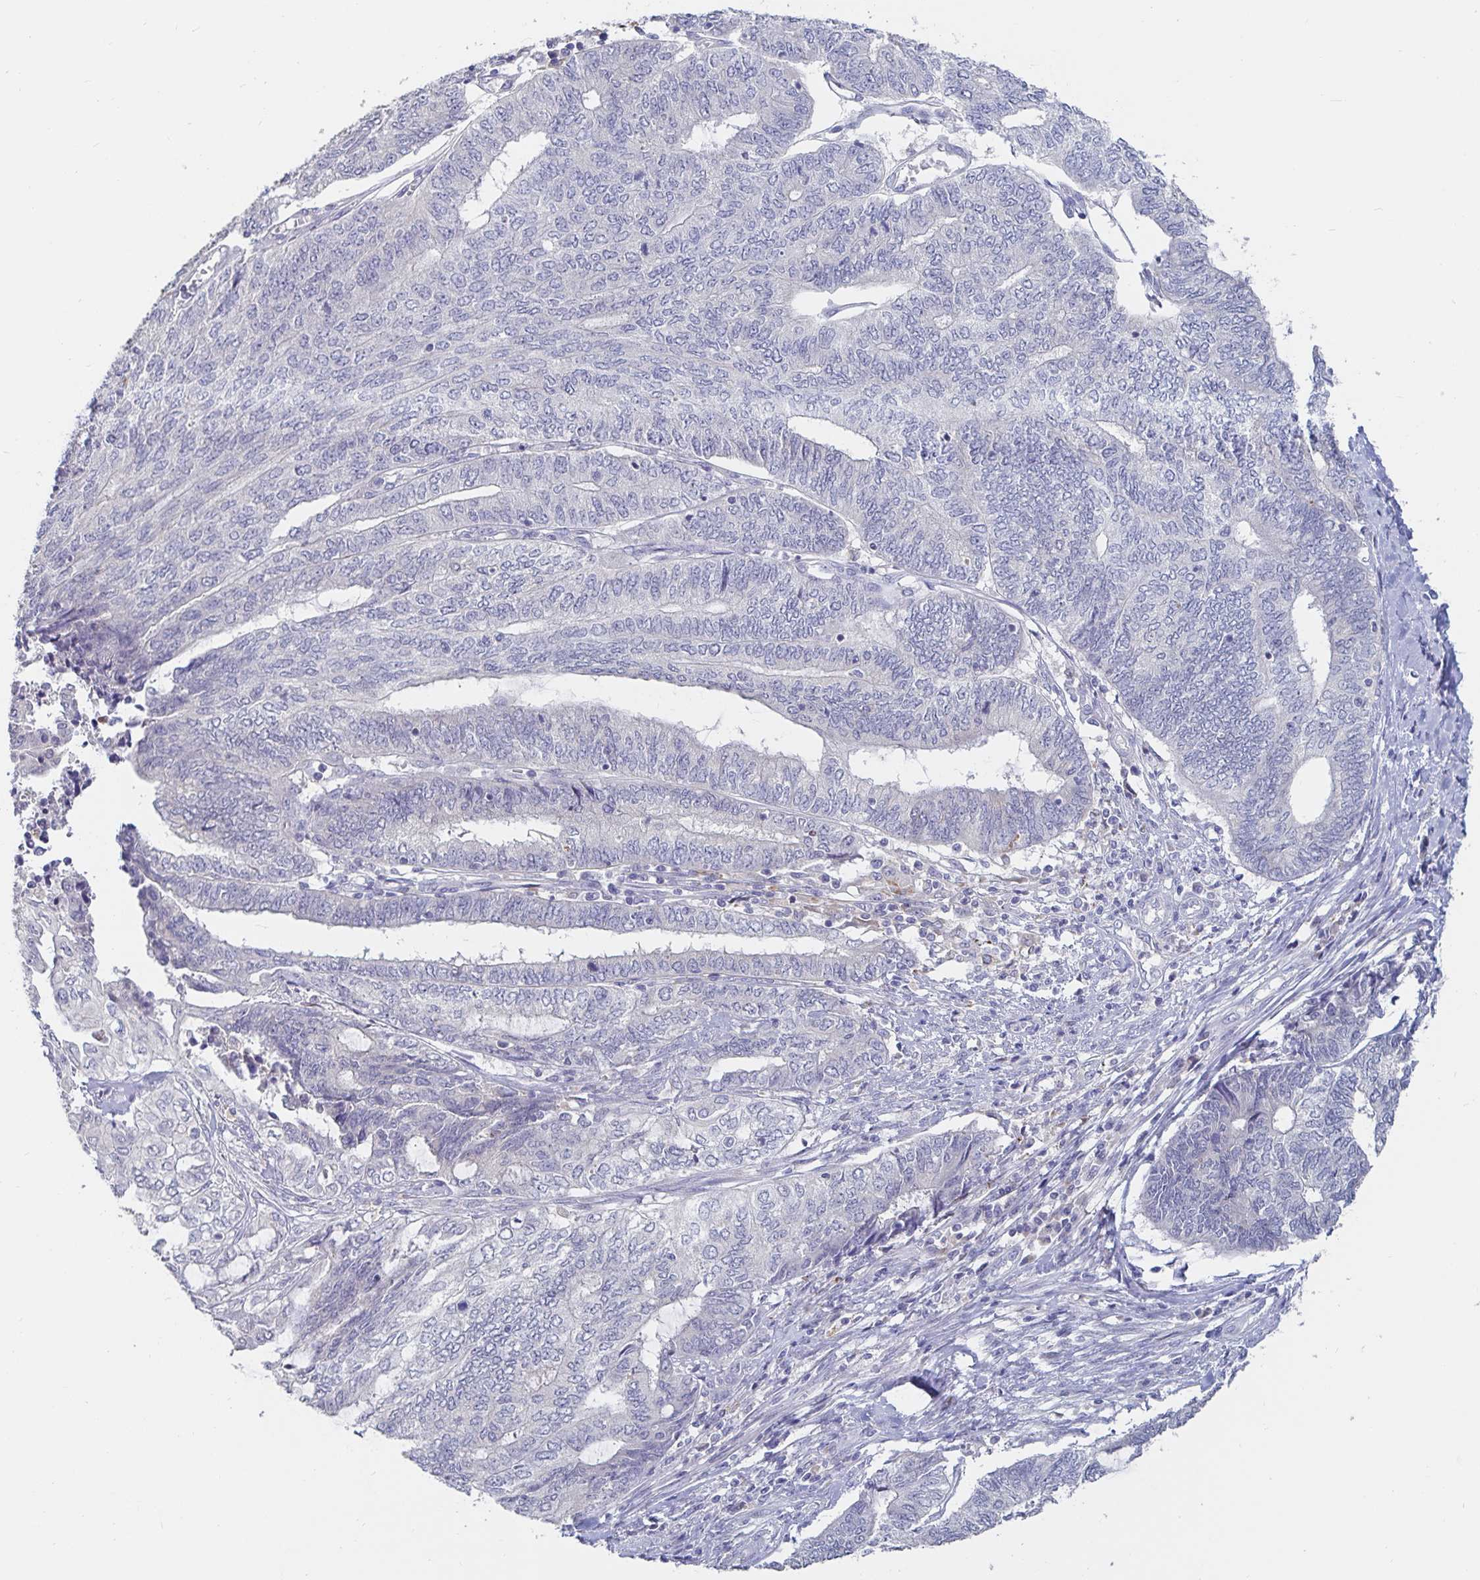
{"staining": {"intensity": "negative", "quantity": "none", "location": "none"}, "tissue": "endometrial cancer", "cell_type": "Tumor cells", "image_type": "cancer", "snomed": [{"axis": "morphology", "description": "Adenocarcinoma, NOS"}, {"axis": "topography", "description": "Uterus"}, {"axis": "topography", "description": "Endometrium"}], "caption": "DAB (3,3'-diaminobenzidine) immunohistochemical staining of endometrial cancer demonstrates no significant expression in tumor cells.", "gene": "SPPL3", "patient": {"sex": "female", "age": 70}}